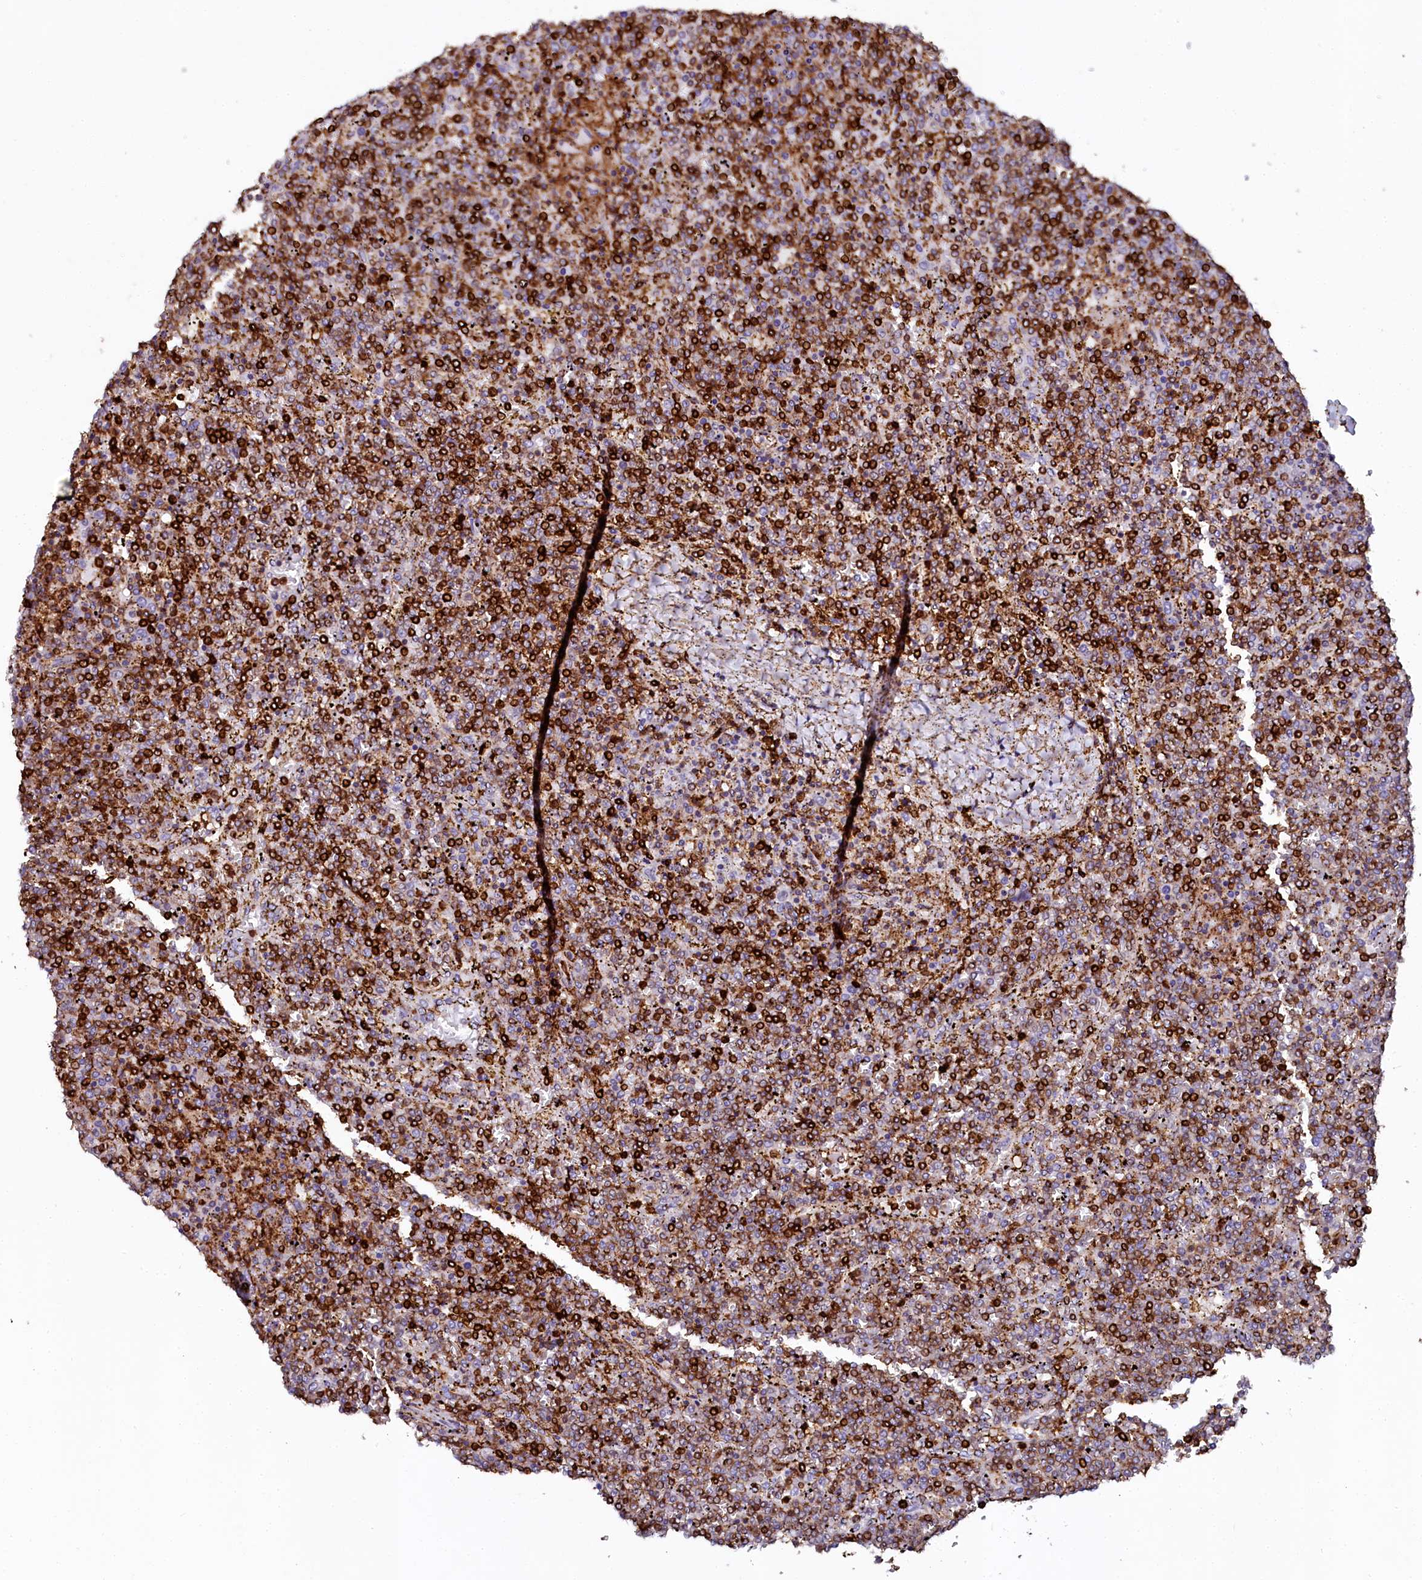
{"staining": {"intensity": "strong", "quantity": "25%-75%", "location": "cytoplasmic/membranous"}, "tissue": "lymphoma", "cell_type": "Tumor cells", "image_type": "cancer", "snomed": [{"axis": "morphology", "description": "Malignant lymphoma, non-Hodgkin's type, Low grade"}, {"axis": "topography", "description": "Spleen"}], "caption": "The histopathology image reveals staining of low-grade malignant lymphoma, non-Hodgkin's type, revealing strong cytoplasmic/membranous protein staining (brown color) within tumor cells.", "gene": "AAAS", "patient": {"sex": "female", "age": 19}}